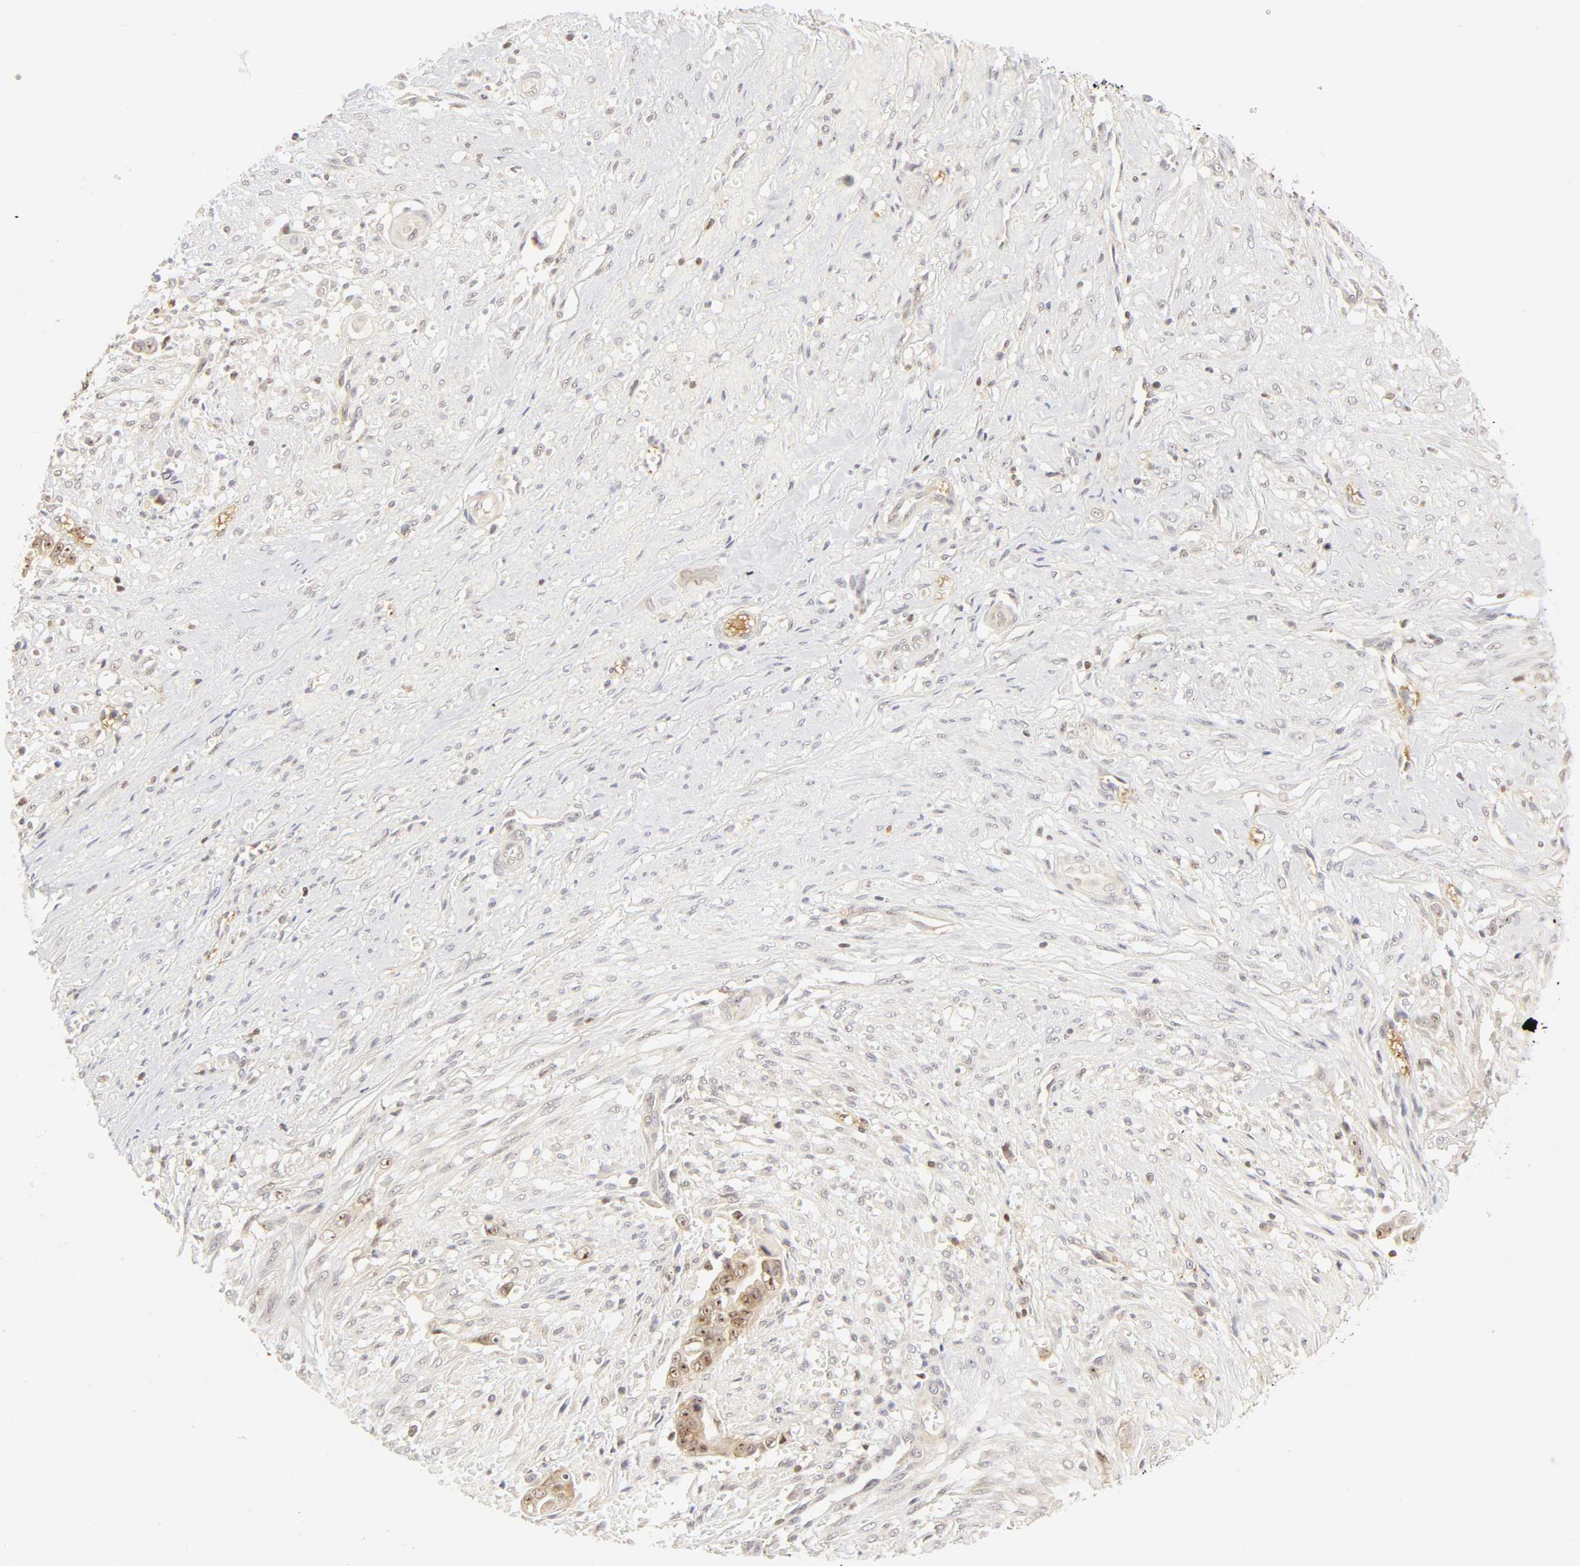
{"staining": {"intensity": "moderate", "quantity": "<25%", "location": "cytoplasmic/membranous,nuclear"}, "tissue": "liver cancer", "cell_type": "Tumor cells", "image_type": "cancer", "snomed": [{"axis": "morphology", "description": "Cholangiocarcinoma"}, {"axis": "topography", "description": "Liver"}], "caption": "Human liver cancer stained with a protein marker exhibits moderate staining in tumor cells.", "gene": "KIF2A", "patient": {"sex": "female", "age": 70}}